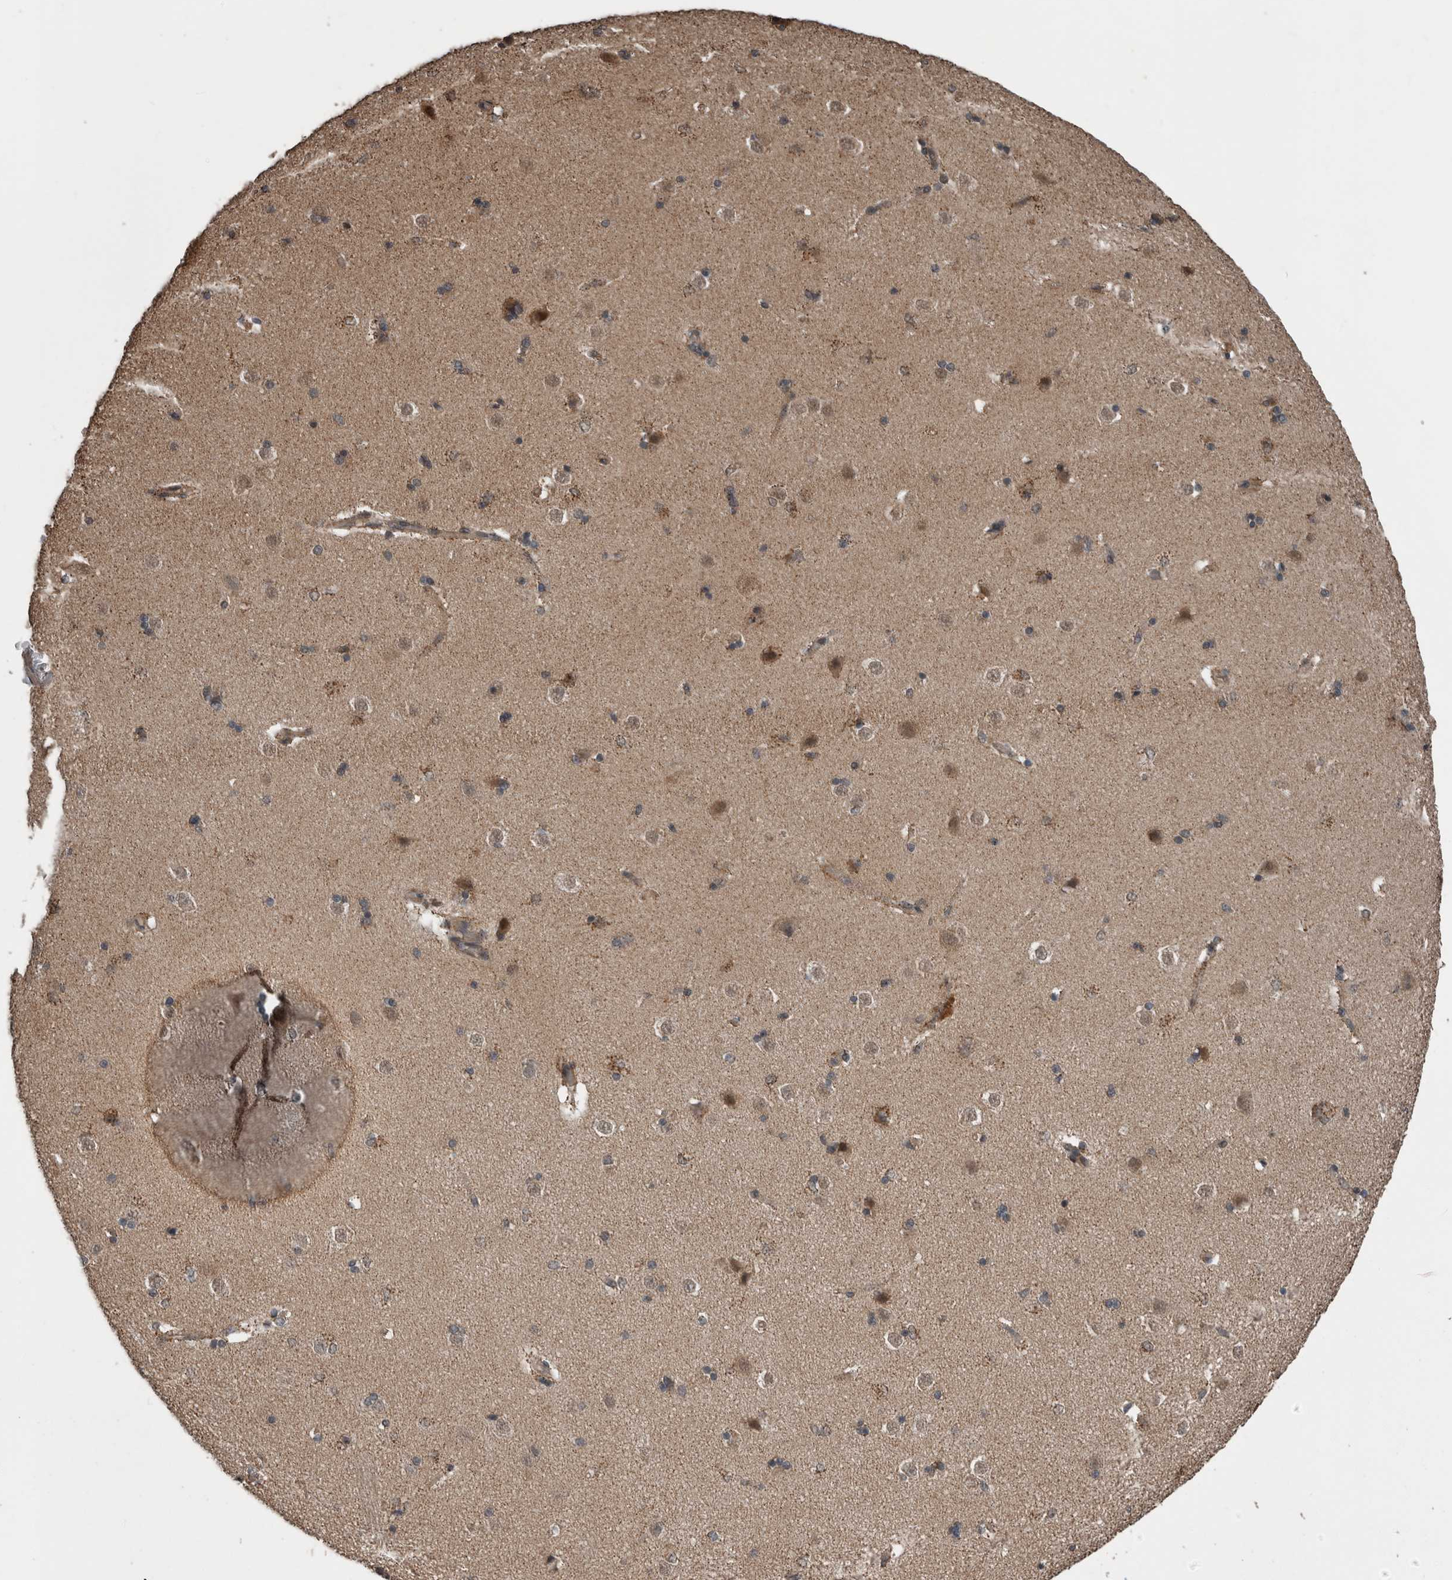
{"staining": {"intensity": "moderate", "quantity": "25%-75%", "location": "cytoplasmic/membranous,nuclear"}, "tissue": "caudate", "cell_type": "Glial cells", "image_type": "normal", "snomed": [{"axis": "morphology", "description": "Normal tissue, NOS"}, {"axis": "topography", "description": "Lateral ventricle wall"}], "caption": "A brown stain highlights moderate cytoplasmic/membranous,nuclear positivity of a protein in glial cells of normal caudate. (brown staining indicates protein expression, while blue staining denotes nuclei).", "gene": "RIOK3", "patient": {"sex": "female", "age": 19}}